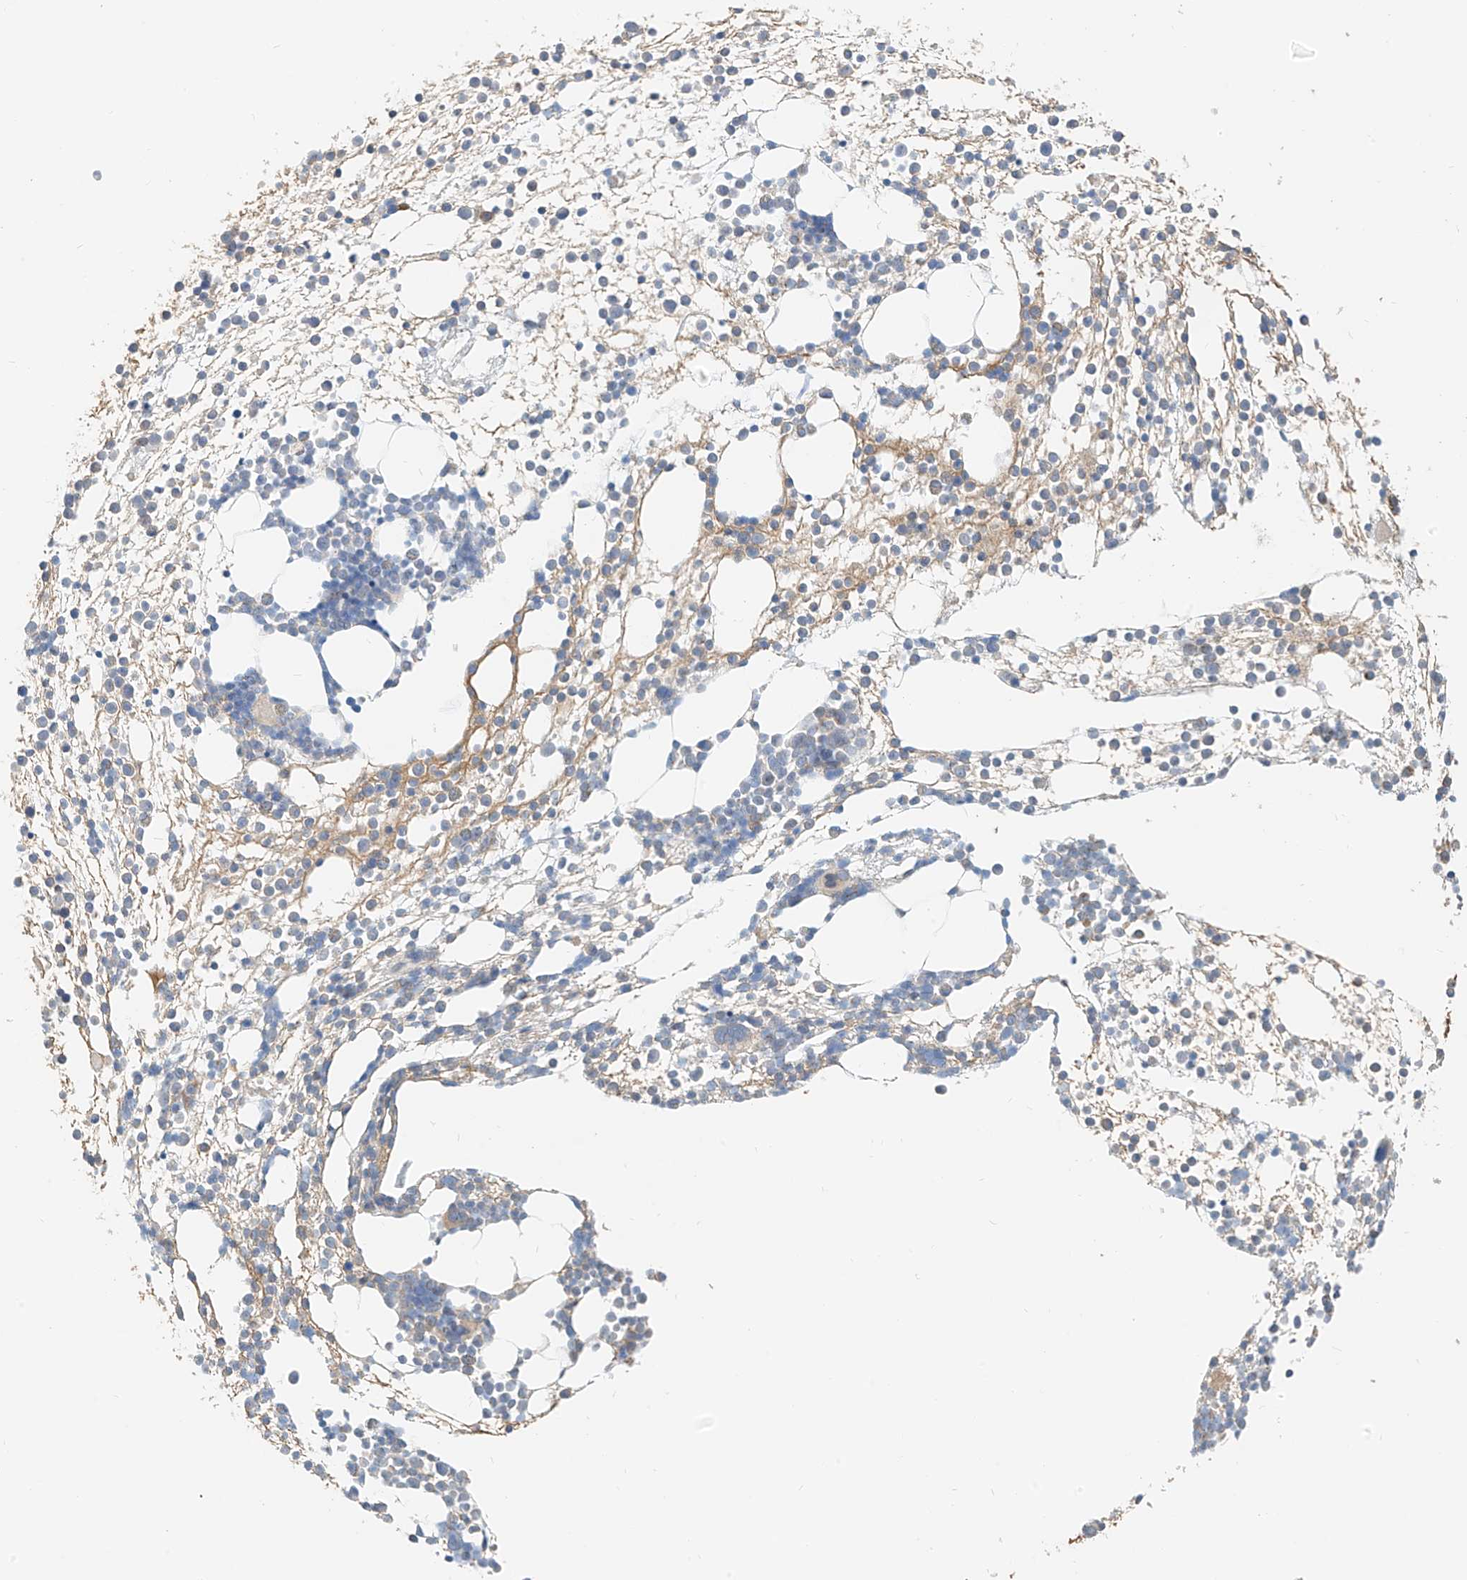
{"staining": {"intensity": "moderate", "quantity": "<25%", "location": "cytoplasmic/membranous"}, "tissue": "bone marrow", "cell_type": "Hematopoietic cells", "image_type": "normal", "snomed": [{"axis": "morphology", "description": "Normal tissue, NOS"}, {"axis": "topography", "description": "Bone marrow"}], "caption": "Protein analysis of unremarkable bone marrow displays moderate cytoplasmic/membranous positivity in approximately <25% of hematopoietic cells. Using DAB (3,3'-diaminobenzidine) (brown) and hematoxylin (blue) stains, captured at high magnification using brightfield microscopy.", "gene": "PPA2", "patient": {"sex": "male", "age": 54}}